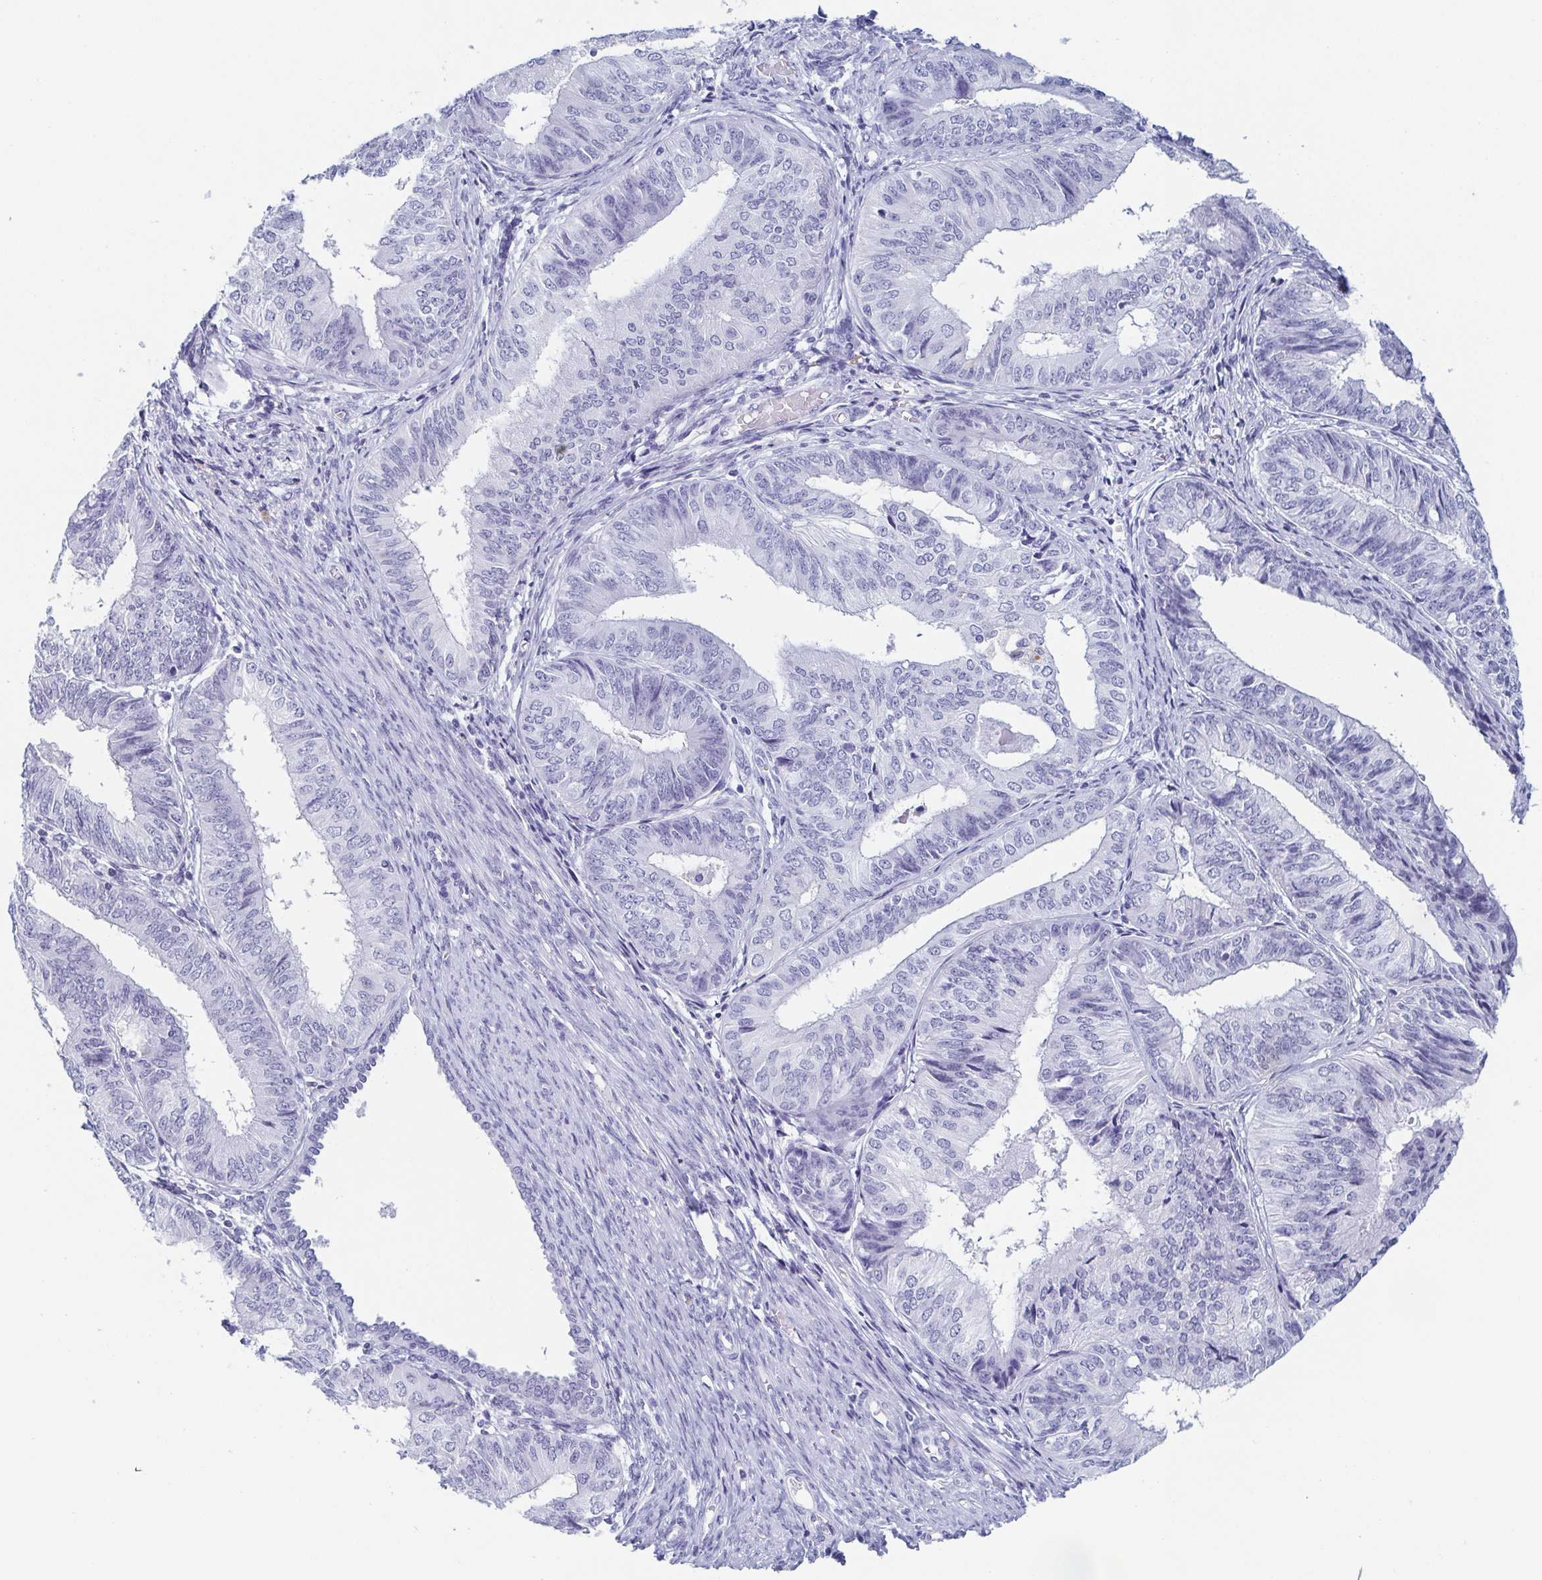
{"staining": {"intensity": "negative", "quantity": "none", "location": "none"}, "tissue": "endometrial cancer", "cell_type": "Tumor cells", "image_type": "cancer", "snomed": [{"axis": "morphology", "description": "Adenocarcinoma, NOS"}, {"axis": "topography", "description": "Endometrium"}], "caption": "The photomicrograph shows no staining of tumor cells in endometrial cancer (adenocarcinoma).", "gene": "REG4", "patient": {"sex": "female", "age": 58}}